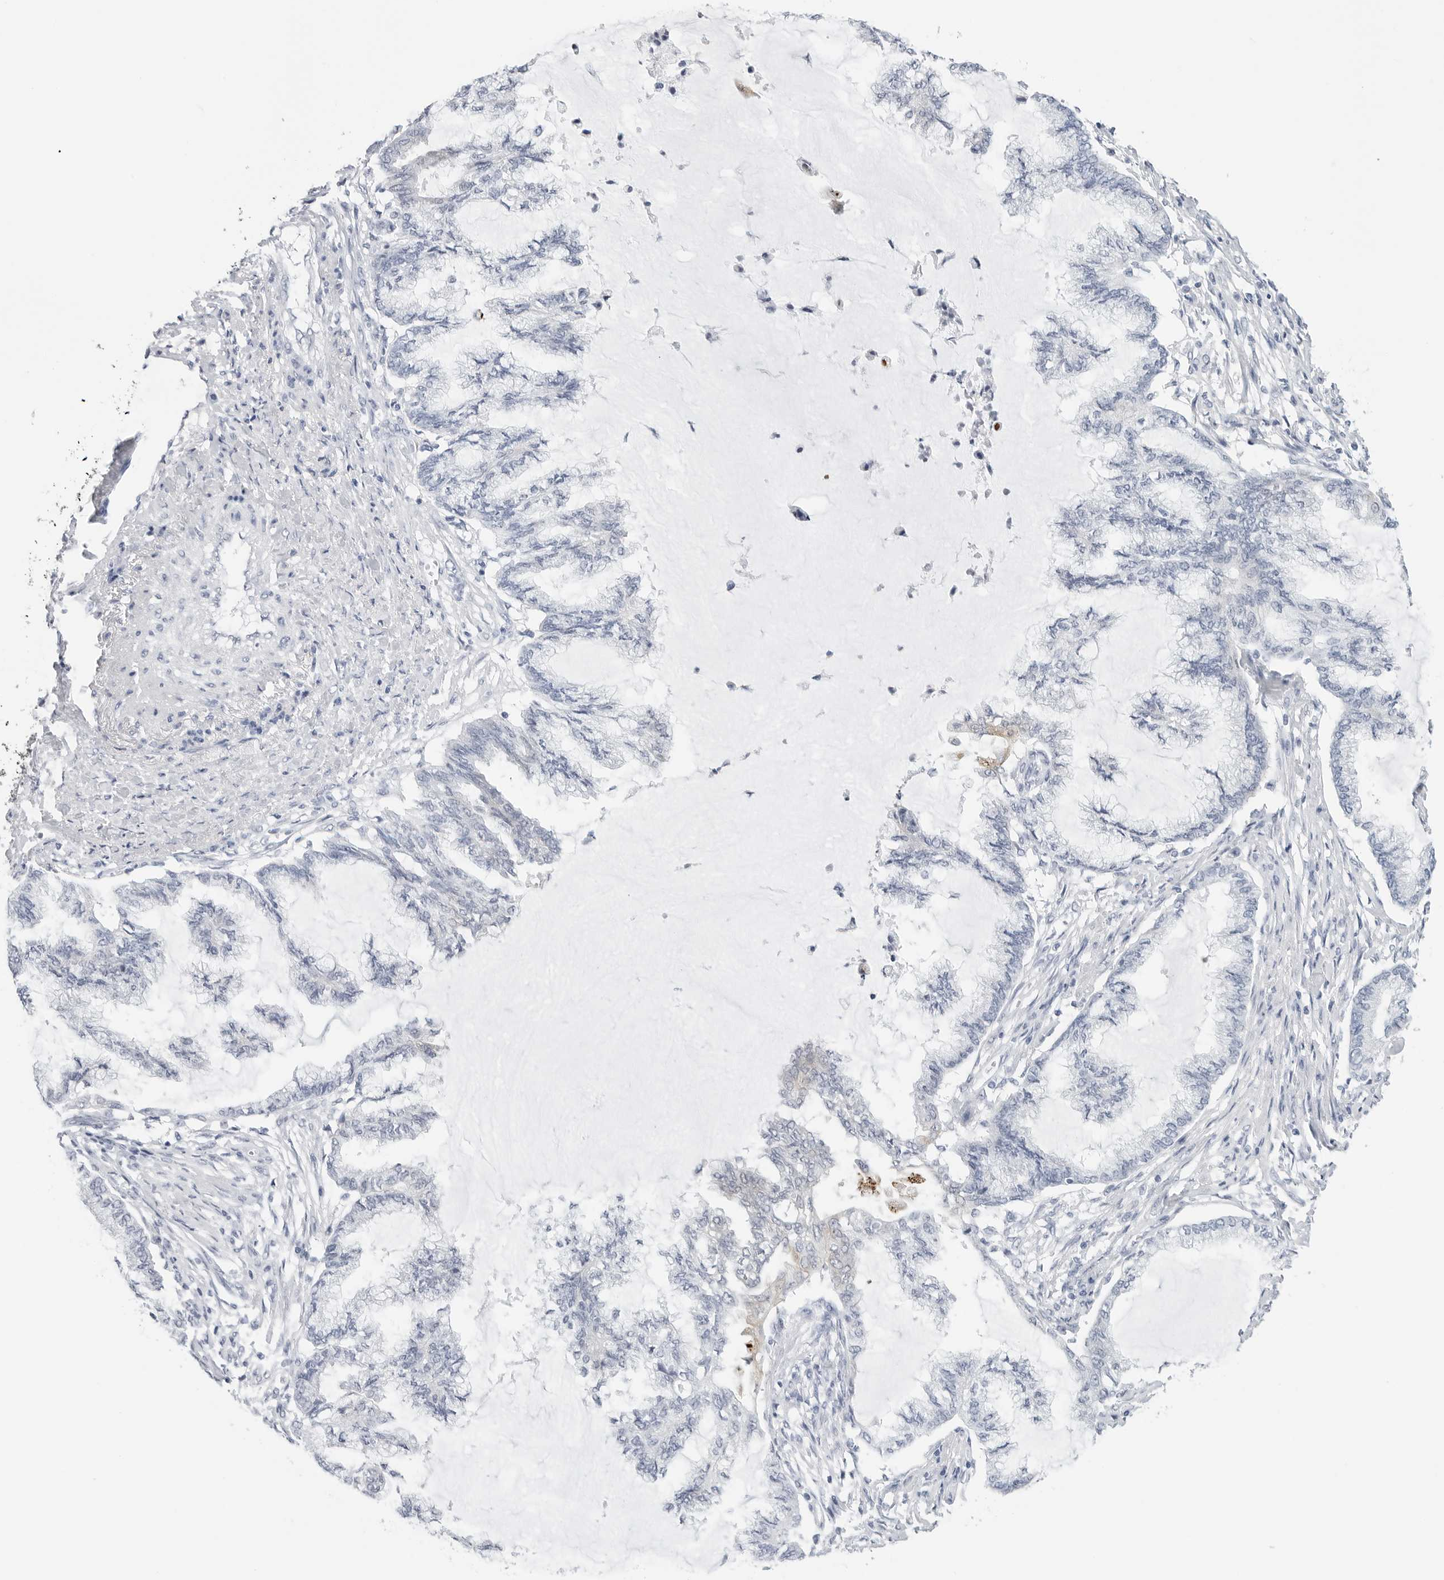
{"staining": {"intensity": "negative", "quantity": "none", "location": "none"}, "tissue": "endometrial cancer", "cell_type": "Tumor cells", "image_type": "cancer", "snomed": [{"axis": "morphology", "description": "Adenocarcinoma, NOS"}, {"axis": "topography", "description": "Endometrium"}], "caption": "Tumor cells show no significant protein staining in endometrial adenocarcinoma.", "gene": "SLC19A1", "patient": {"sex": "female", "age": 86}}